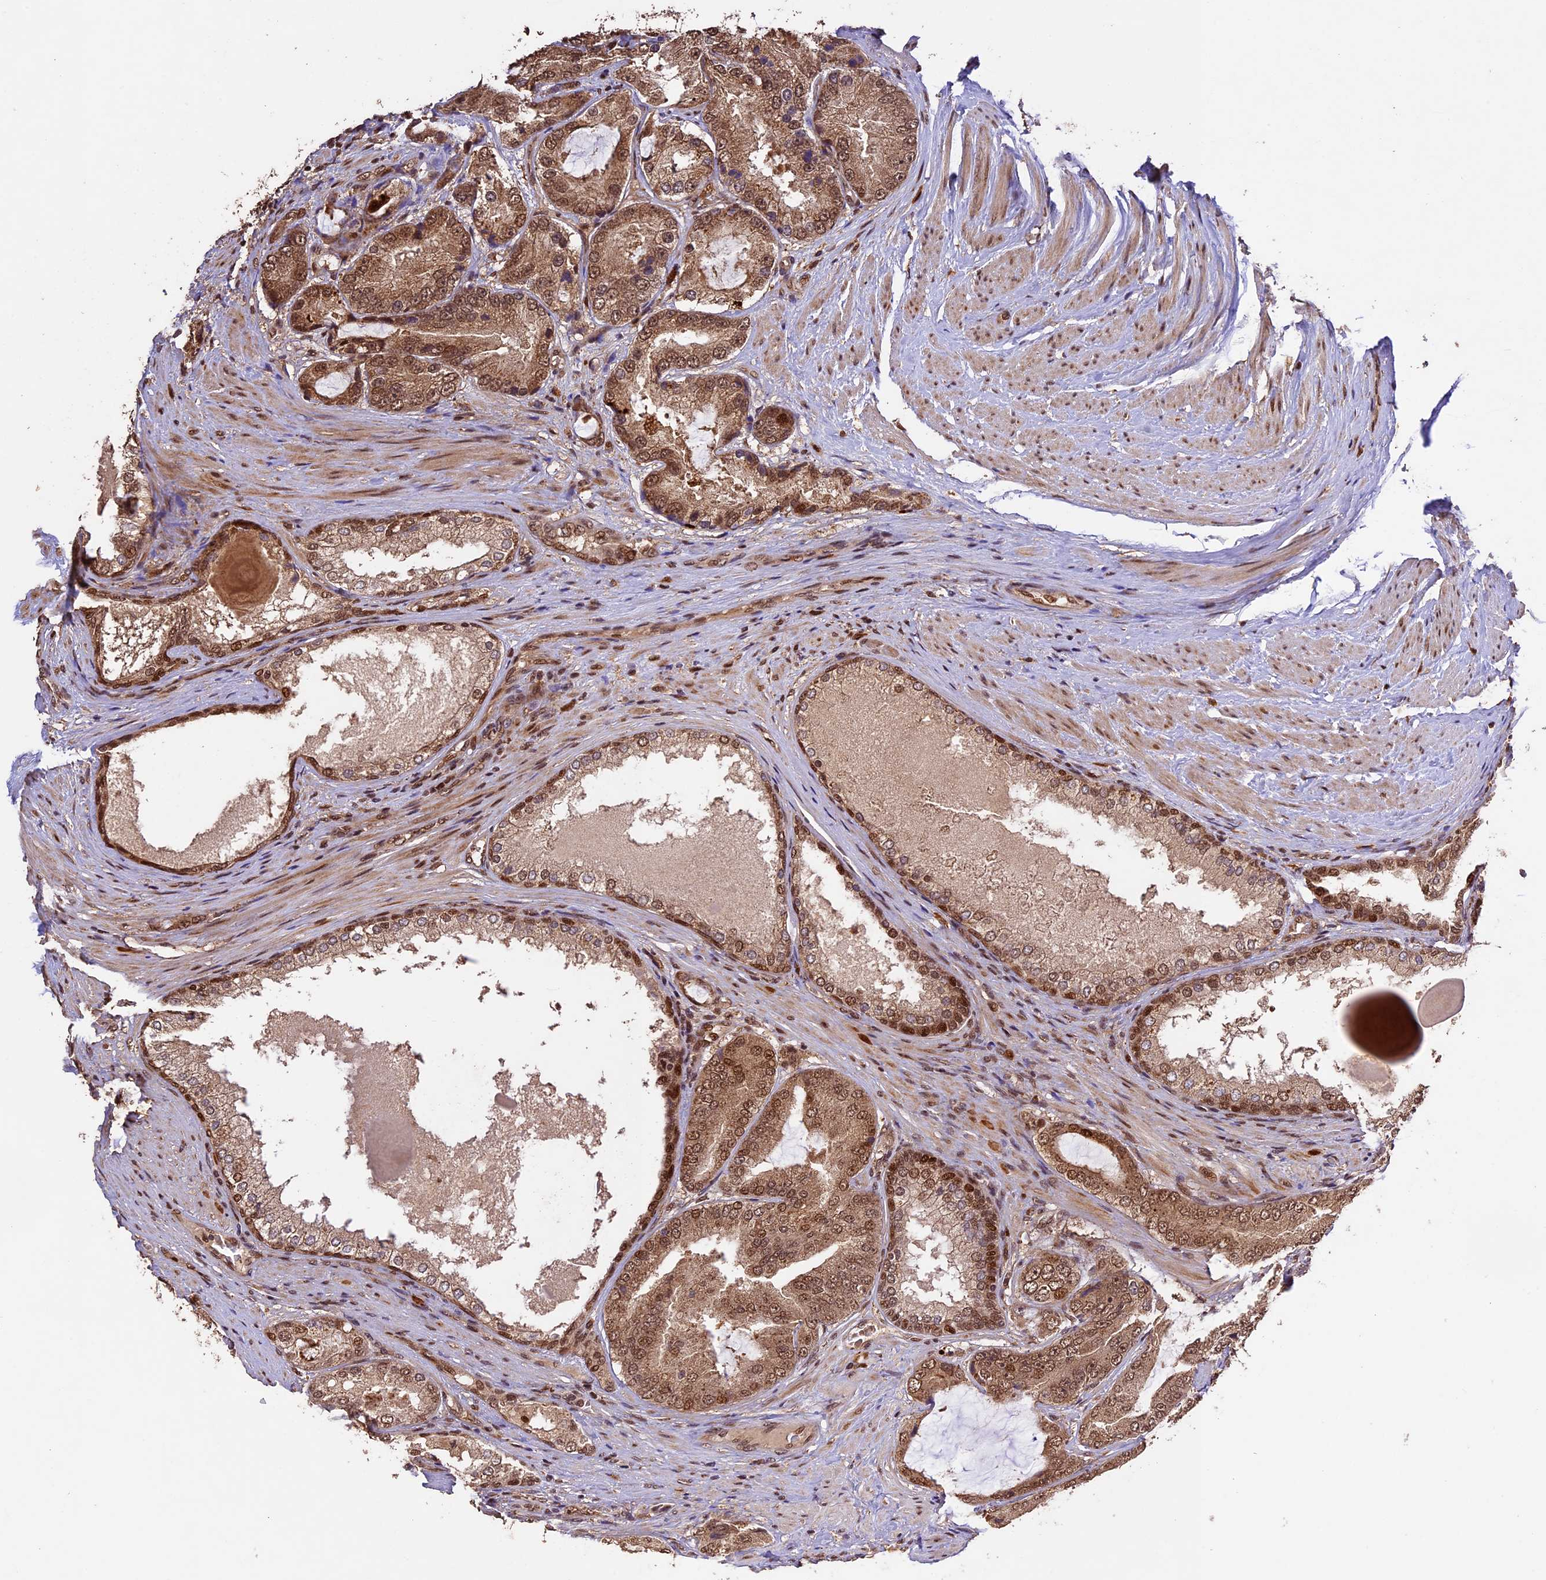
{"staining": {"intensity": "moderate", "quantity": ">75%", "location": "cytoplasmic/membranous,nuclear"}, "tissue": "prostate cancer", "cell_type": "Tumor cells", "image_type": "cancer", "snomed": [{"axis": "morphology", "description": "Adenocarcinoma, High grade"}, {"axis": "topography", "description": "Prostate"}], "caption": "This photomicrograph exhibits prostate cancer (high-grade adenocarcinoma) stained with immunohistochemistry (IHC) to label a protein in brown. The cytoplasmic/membranous and nuclear of tumor cells show moderate positivity for the protein. Nuclei are counter-stained blue.", "gene": "CDKN2AIP", "patient": {"sex": "male", "age": 60}}